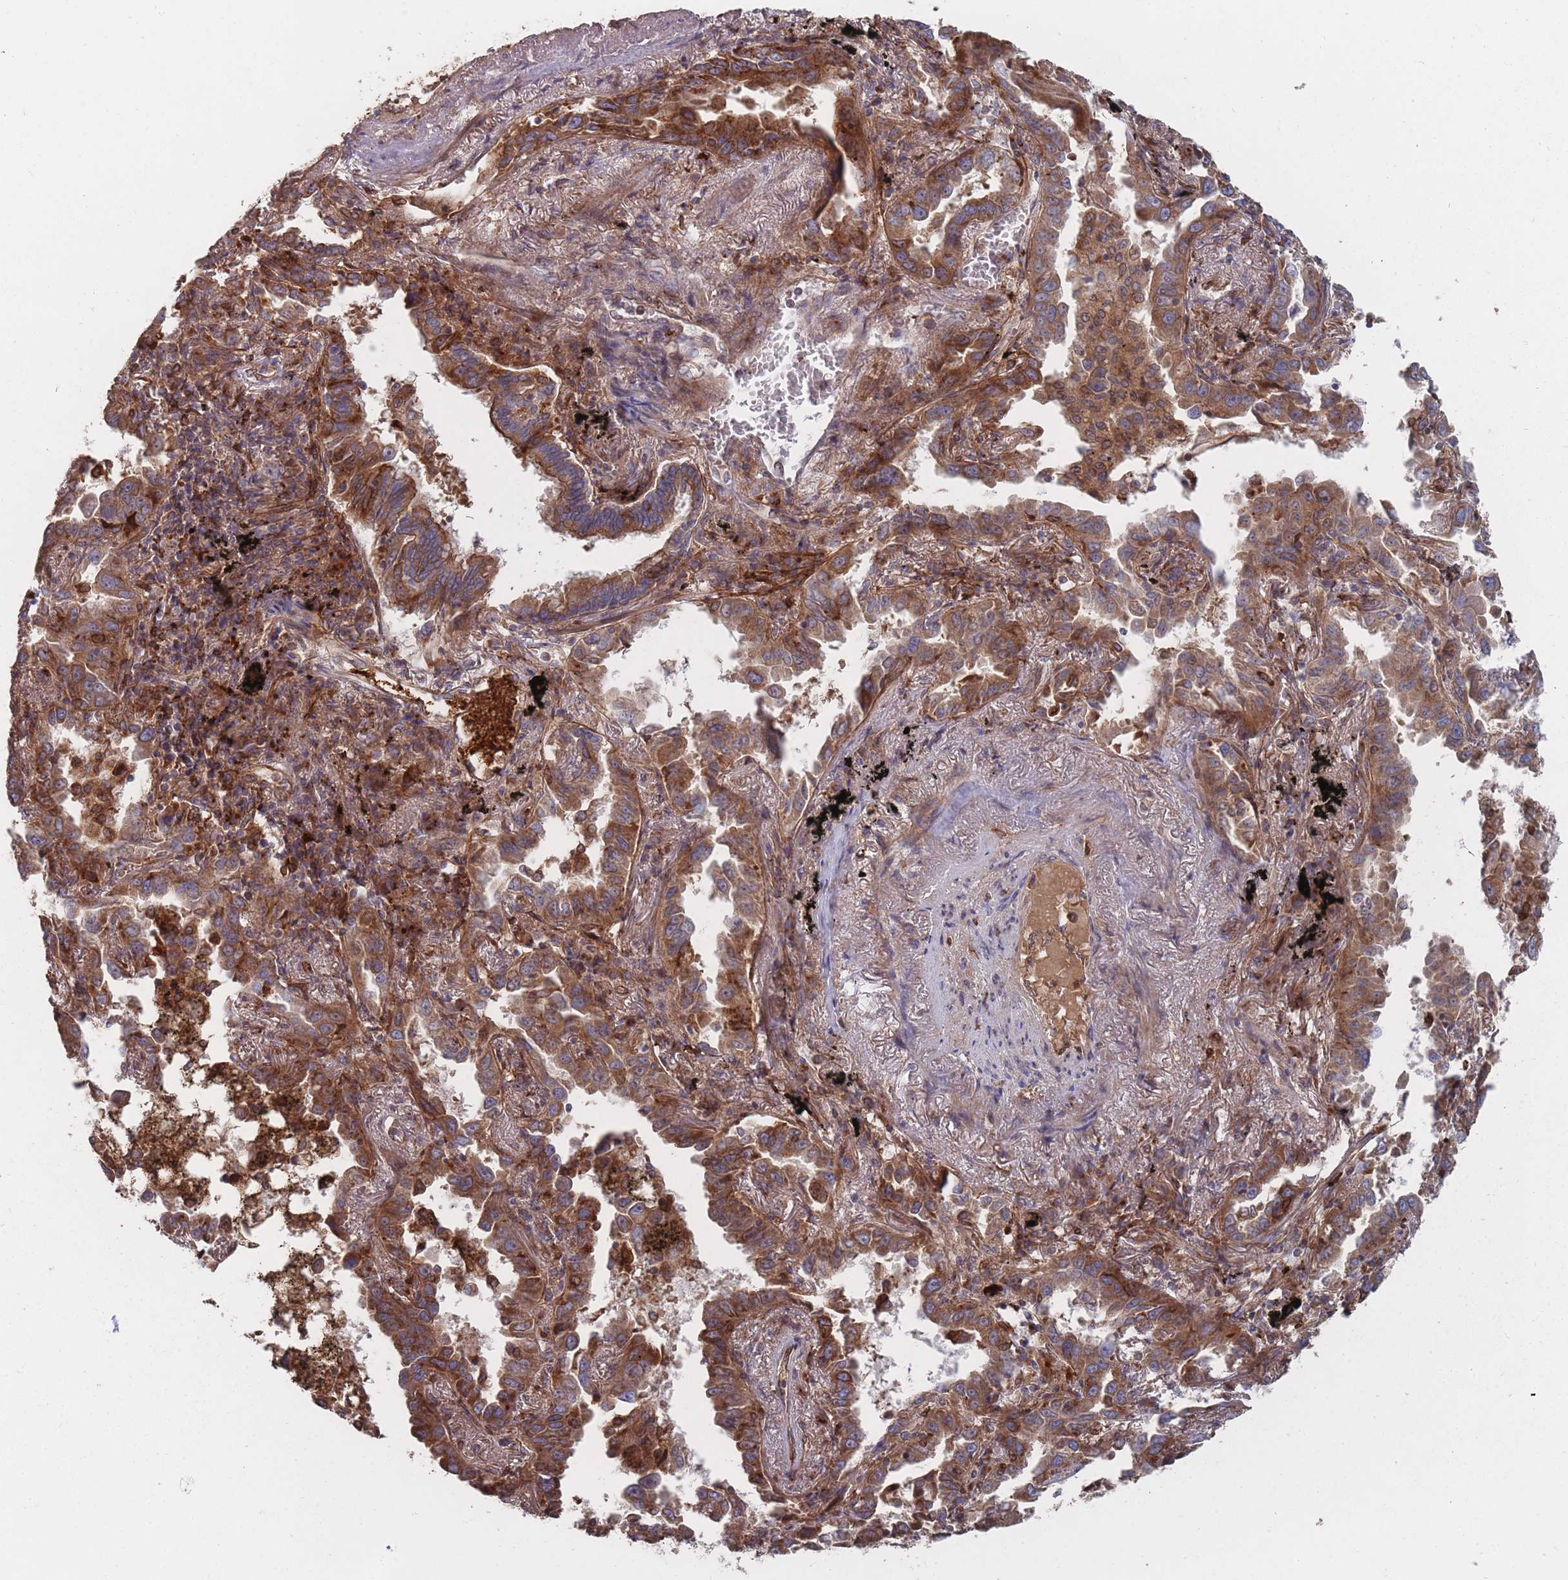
{"staining": {"intensity": "moderate", "quantity": ">75%", "location": "cytoplasmic/membranous"}, "tissue": "lung cancer", "cell_type": "Tumor cells", "image_type": "cancer", "snomed": [{"axis": "morphology", "description": "Adenocarcinoma, NOS"}, {"axis": "topography", "description": "Lung"}], "caption": "Tumor cells exhibit moderate cytoplasmic/membranous staining in approximately >75% of cells in lung adenocarcinoma.", "gene": "THSD7B", "patient": {"sex": "male", "age": 67}}